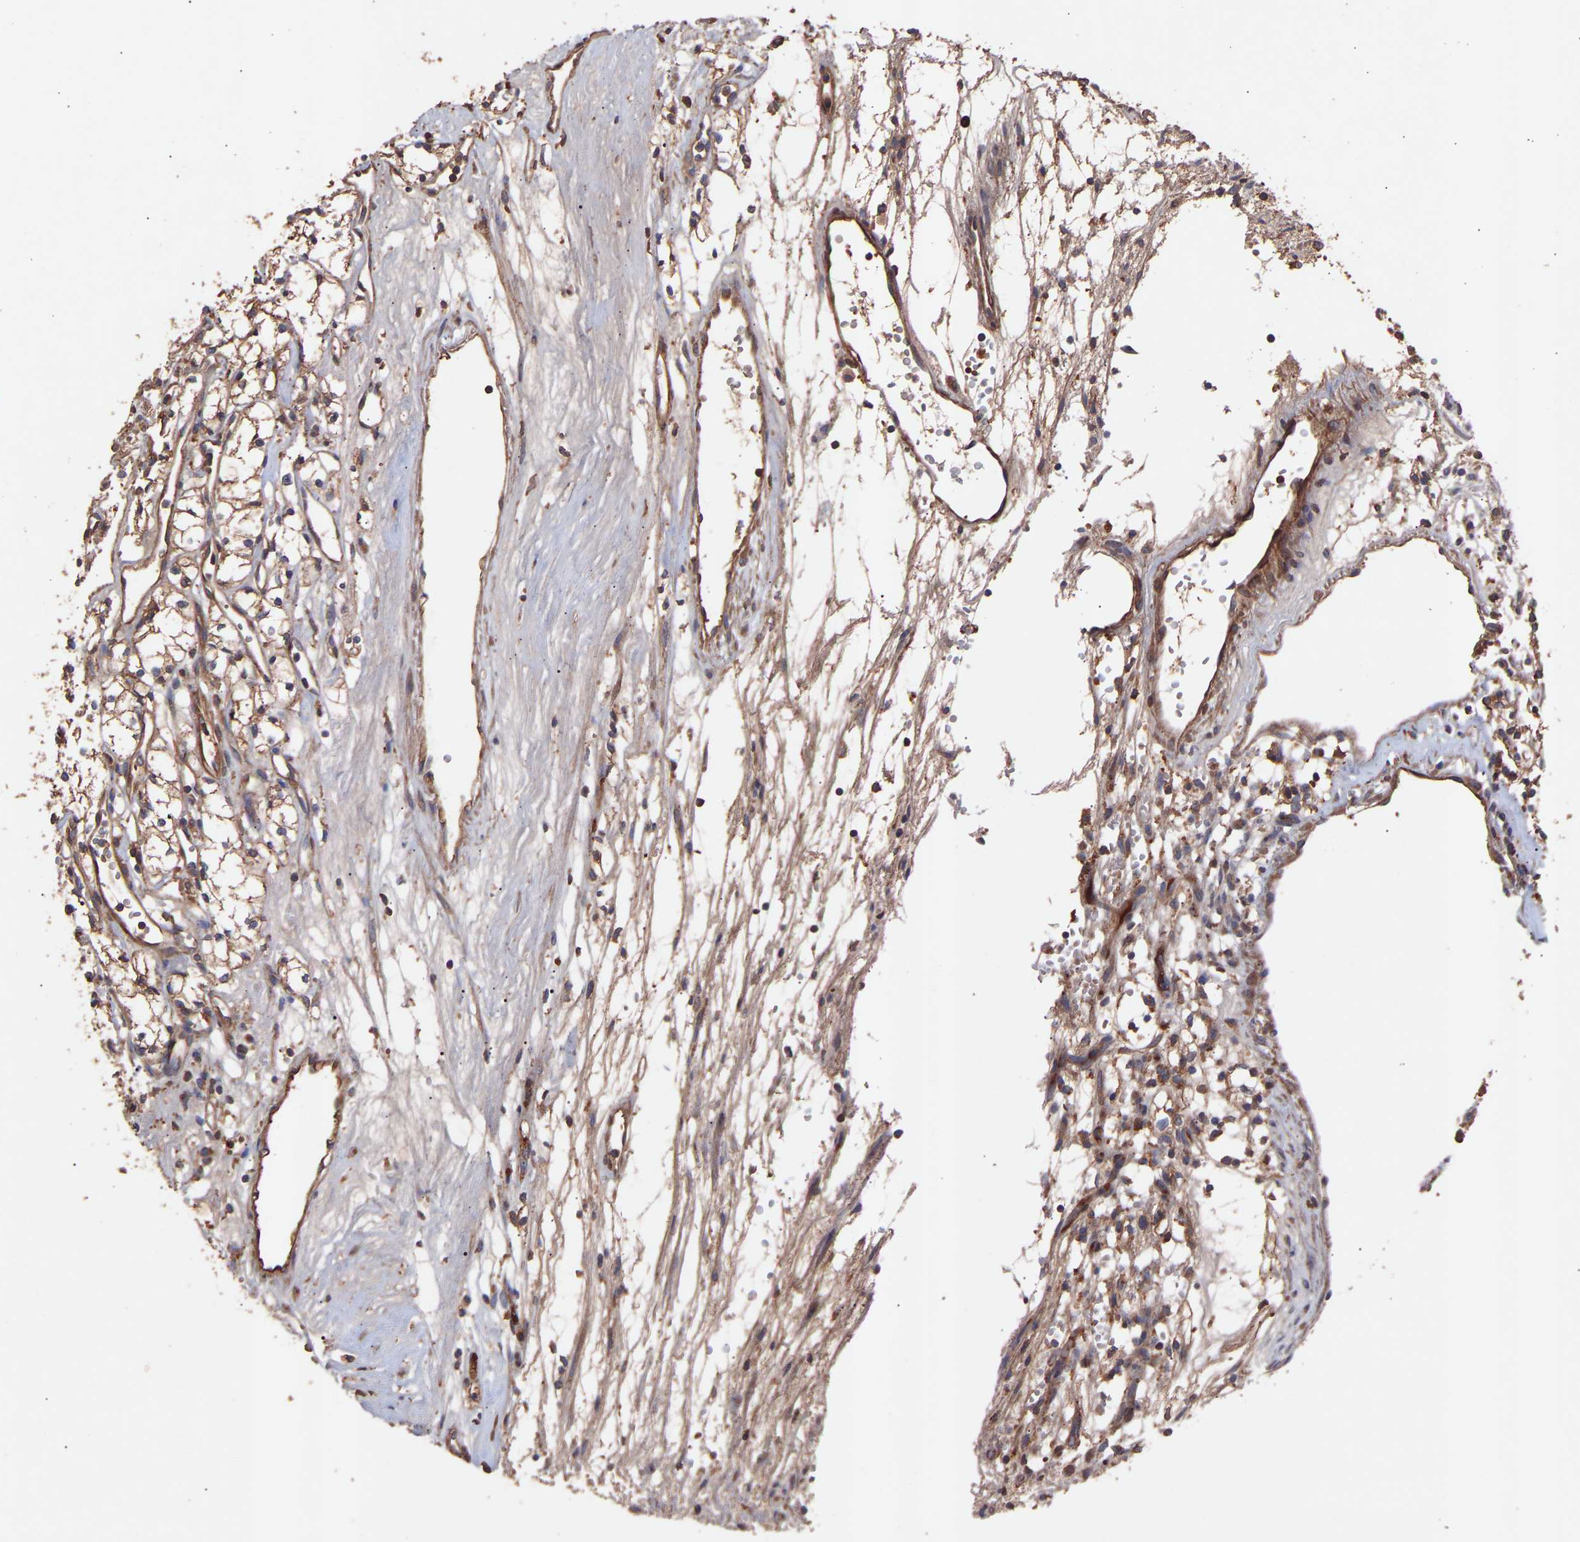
{"staining": {"intensity": "moderate", "quantity": ">75%", "location": "cytoplasmic/membranous"}, "tissue": "renal cancer", "cell_type": "Tumor cells", "image_type": "cancer", "snomed": [{"axis": "morphology", "description": "Adenocarcinoma, NOS"}, {"axis": "topography", "description": "Kidney"}], "caption": "Renal adenocarcinoma was stained to show a protein in brown. There is medium levels of moderate cytoplasmic/membranous positivity in about >75% of tumor cells.", "gene": "TMEM268", "patient": {"sex": "male", "age": 59}}